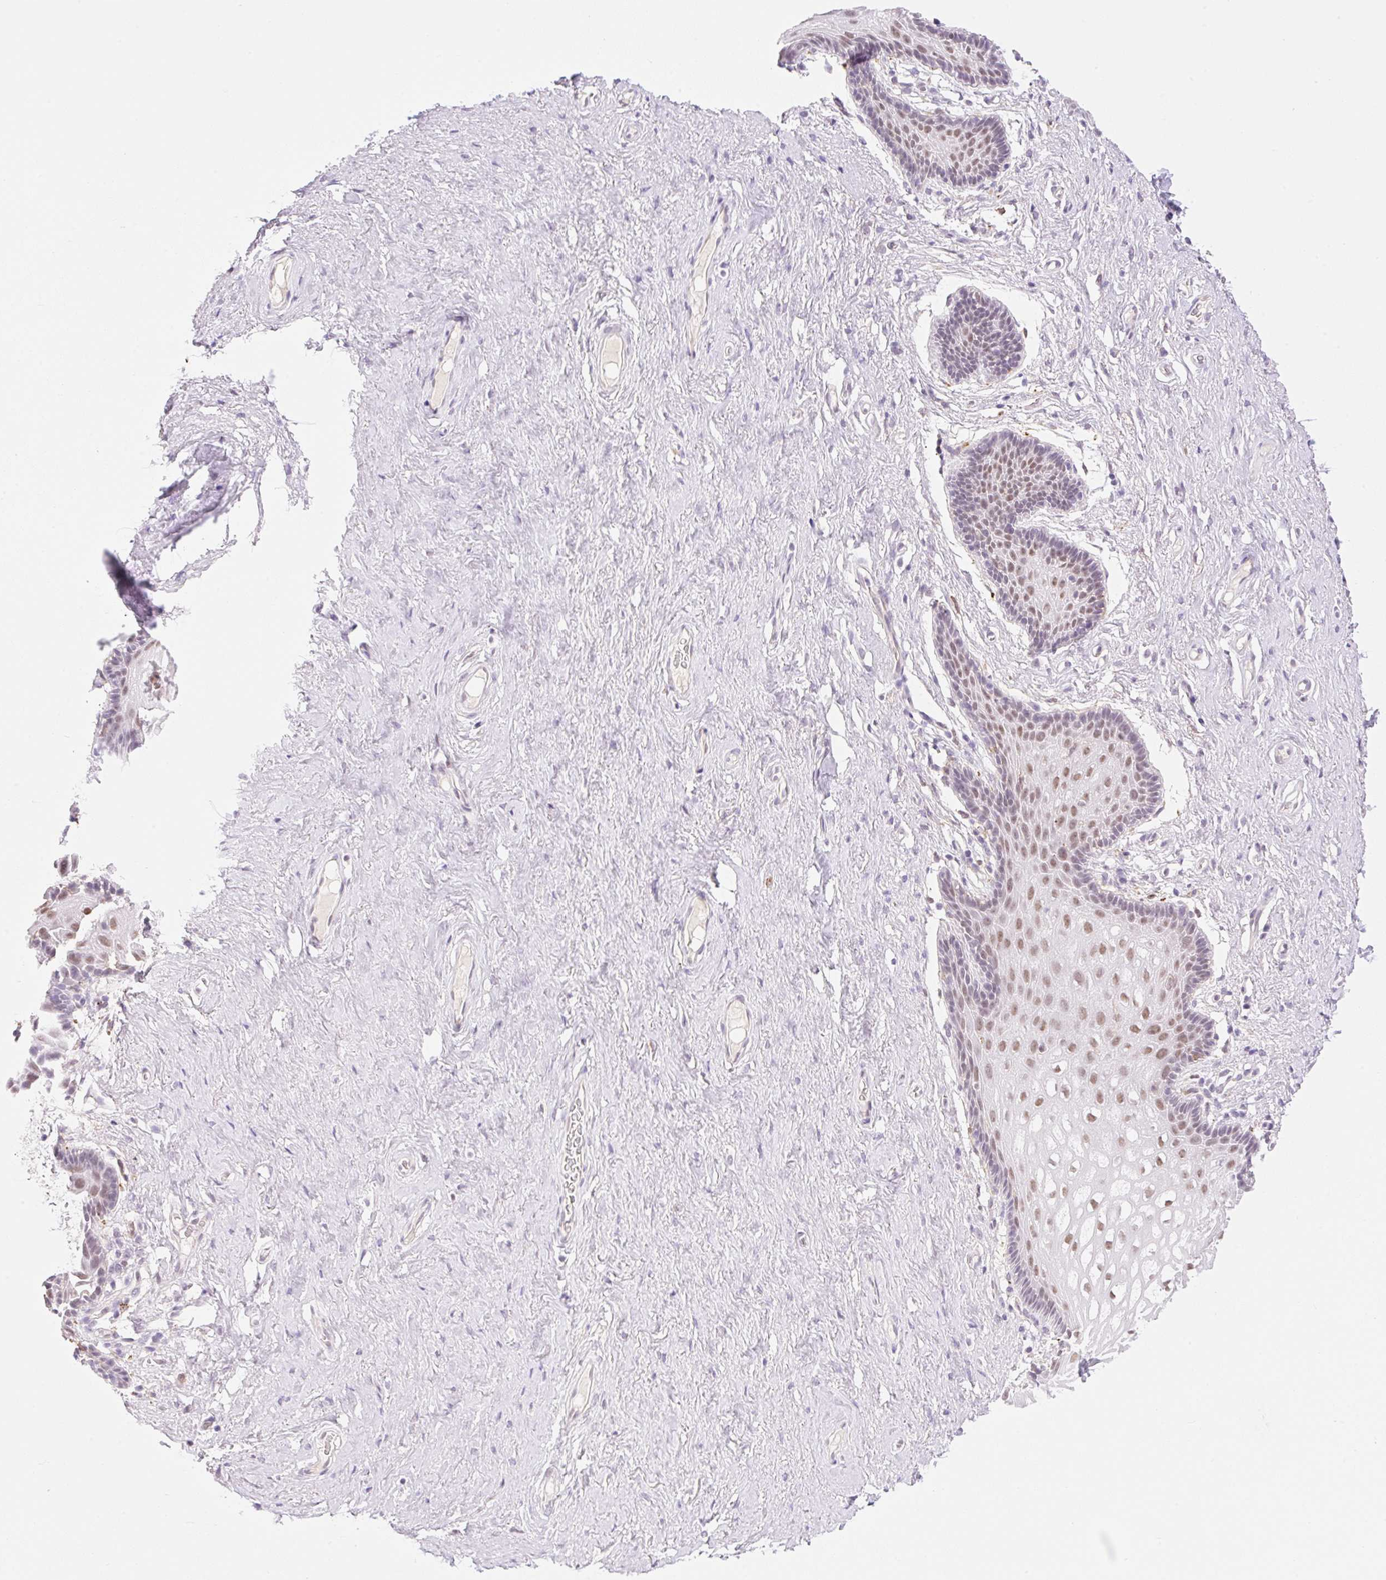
{"staining": {"intensity": "moderate", "quantity": "<25%", "location": "nuclear"}, "tissue": "vagina", "cell_type": "Squamous epithelial cells", "image_type": "normal", "snomed": [{"axis": "morphology", "description": "Normal tissue, NOS"}, {"axis": "topography", "description": "Vagina"}, {"axis": "topography", "description": "Peripheral nerve tissue"}], "caption": "The immunohistochemical stain highlights moderate nuclear positivity in squamous epithelial cells of unremarkable vagina.", "gene": "PALM3", "patient": {"sex": "female", "age": 71}}